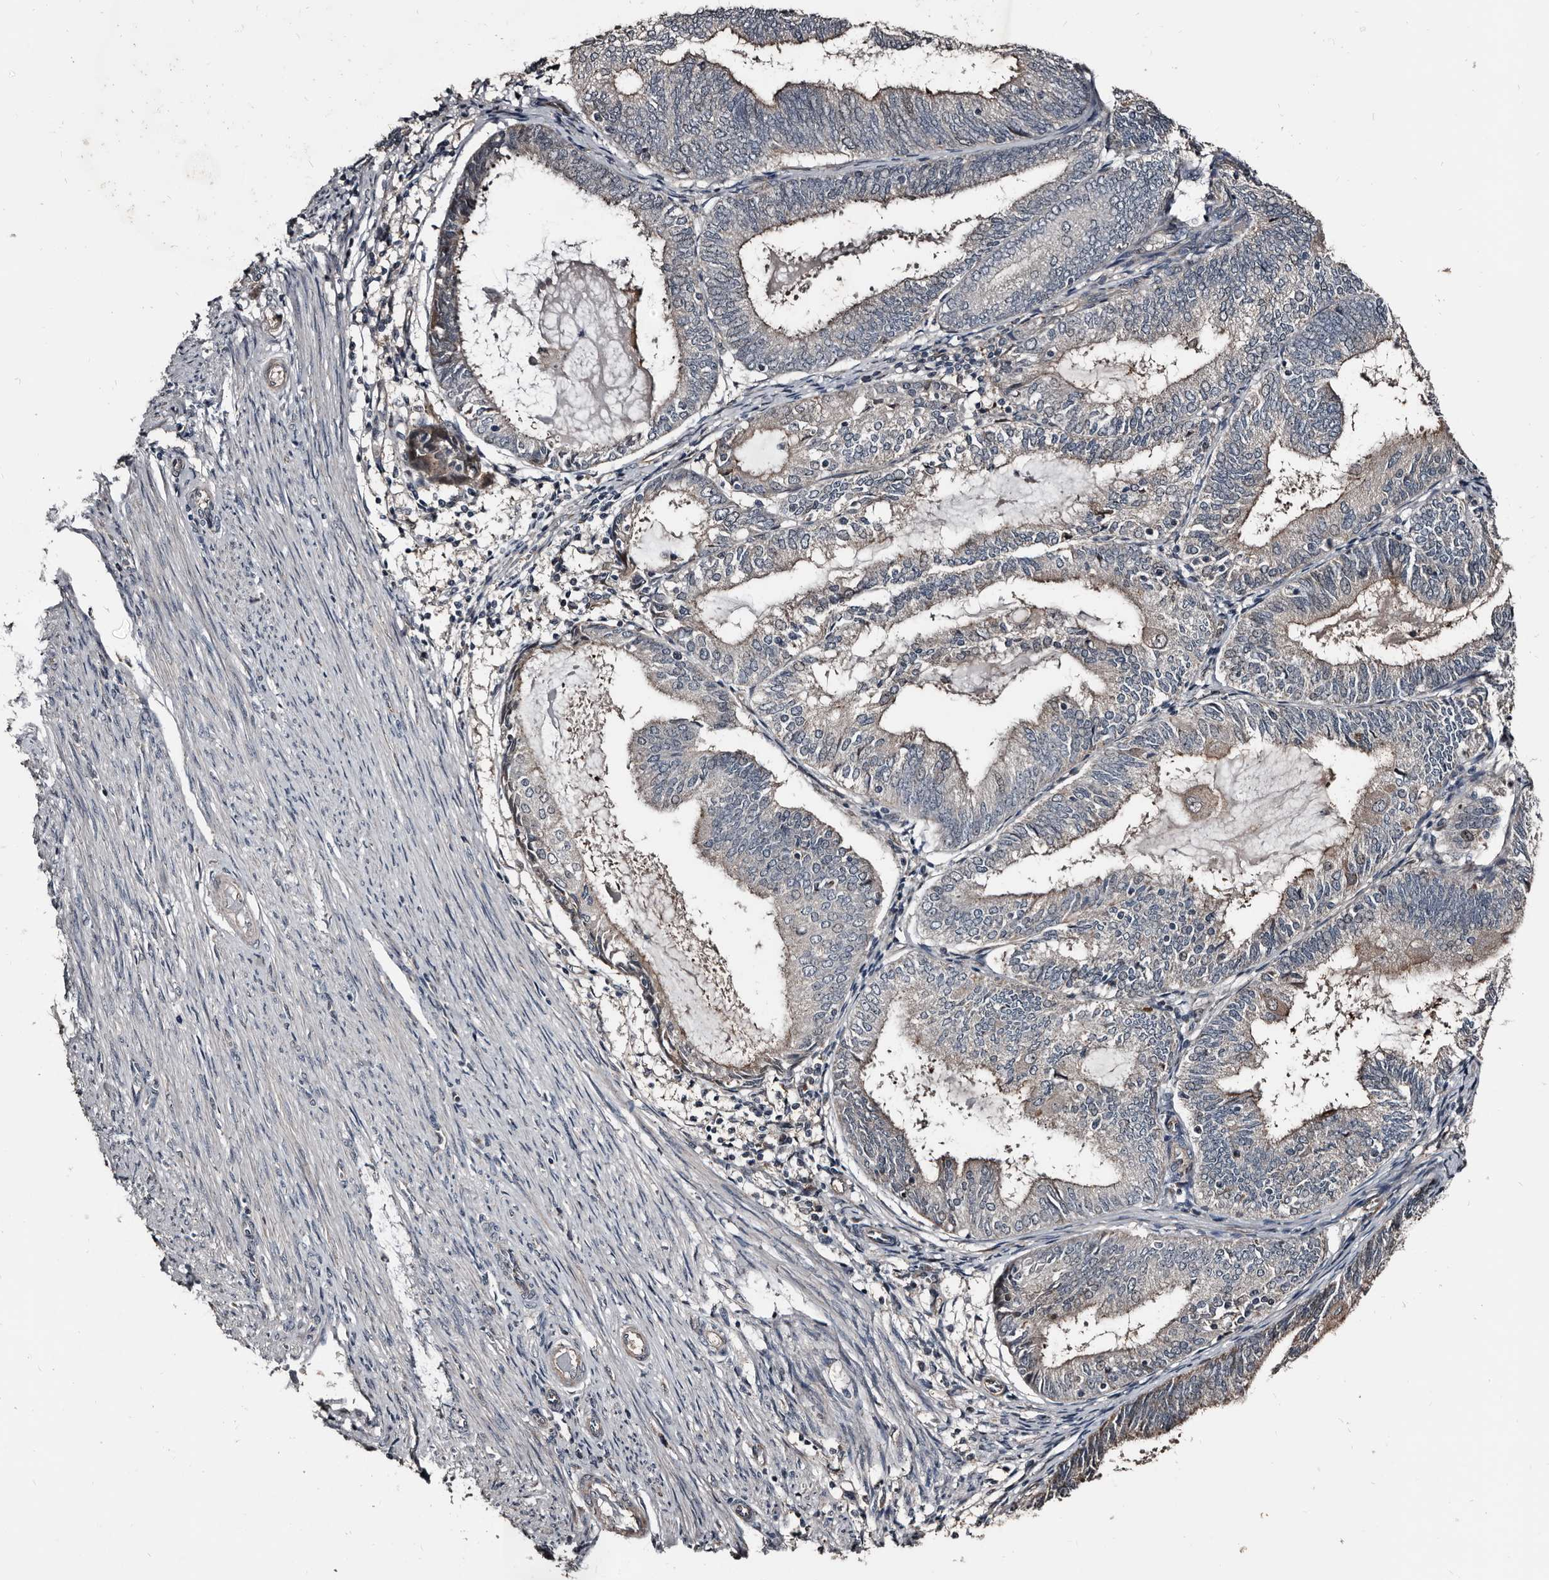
{"staining": {"intensity": "weak", "quantity": "<25%", "location": "cytoplasmic/membranous"}, "tissue": "endometrial cancer", "cell_type": "Tumor cells", "image_type": "cancer", "snomed": [{"axis": "morphology", "description": "Adenocarcinoma, NOS"}, {"axis": "topography", "description": "Endometrium"}], "caption": "High magnification brightfield microscopy of endometrial cancer stained with DAB (3,3'-diaminobenzidine) (brown) and counterstained with hematoxylin (blue): tumor cells show no significant expression. Nuclei are stained in blue.", "gene": "DHPS", "patient": {"sex": "female", "age": 81}}